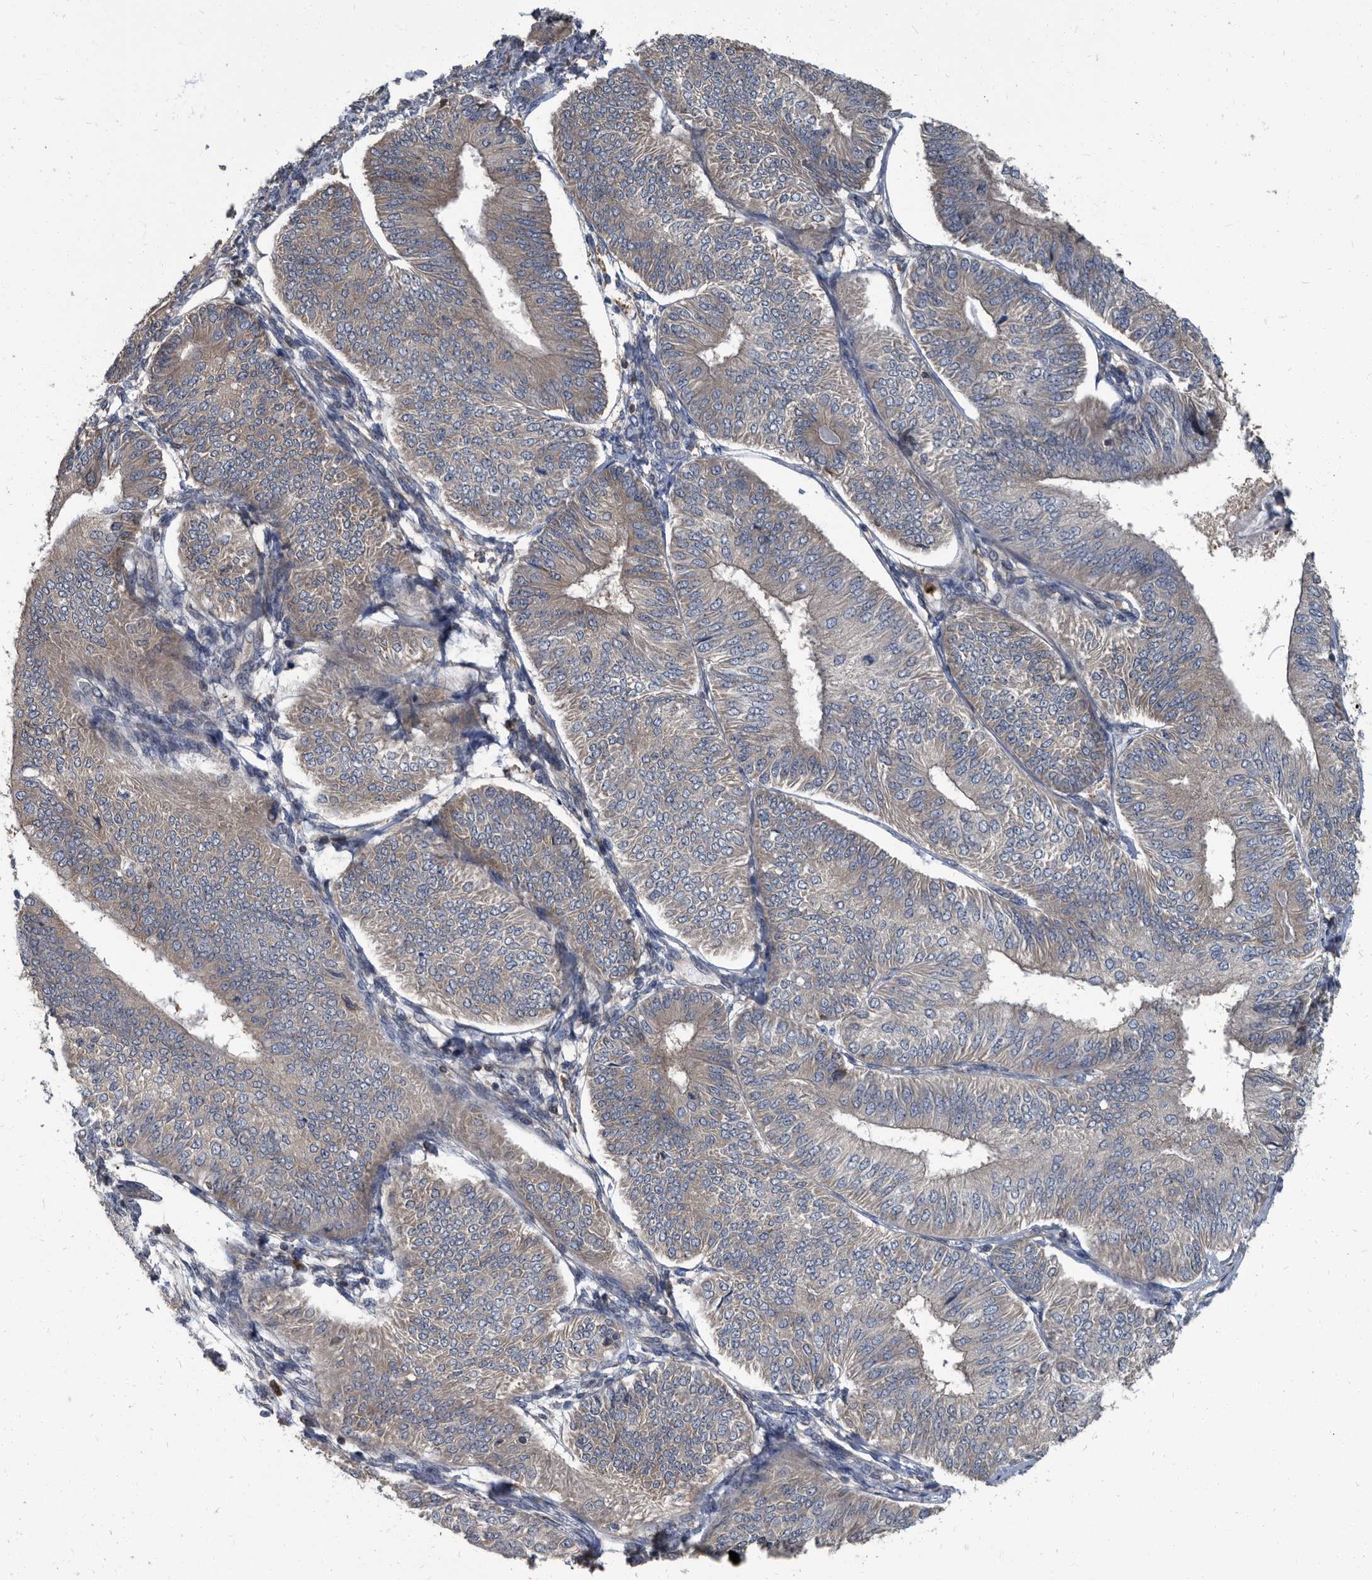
{"staining": {"intensity": "weak", "quantity": "25%-75%", "location": "cytoplasmic/membranous"}, "tissue": "endometrial cancer", "cell_type": "Tumor cells", "image_type": "cancer", "snomed": [{"axis": "morphology", "description": "Adenocarcinoma, NOS"}, {"axis": "topography", "description": "Endometrium"}], "caption": "Endometrial adenocarcinoma stained with a protein marker demonstrates weak staining in tumor cells.", "gene": "CDV3", "patient": {"sex": "female", "age": 58}}